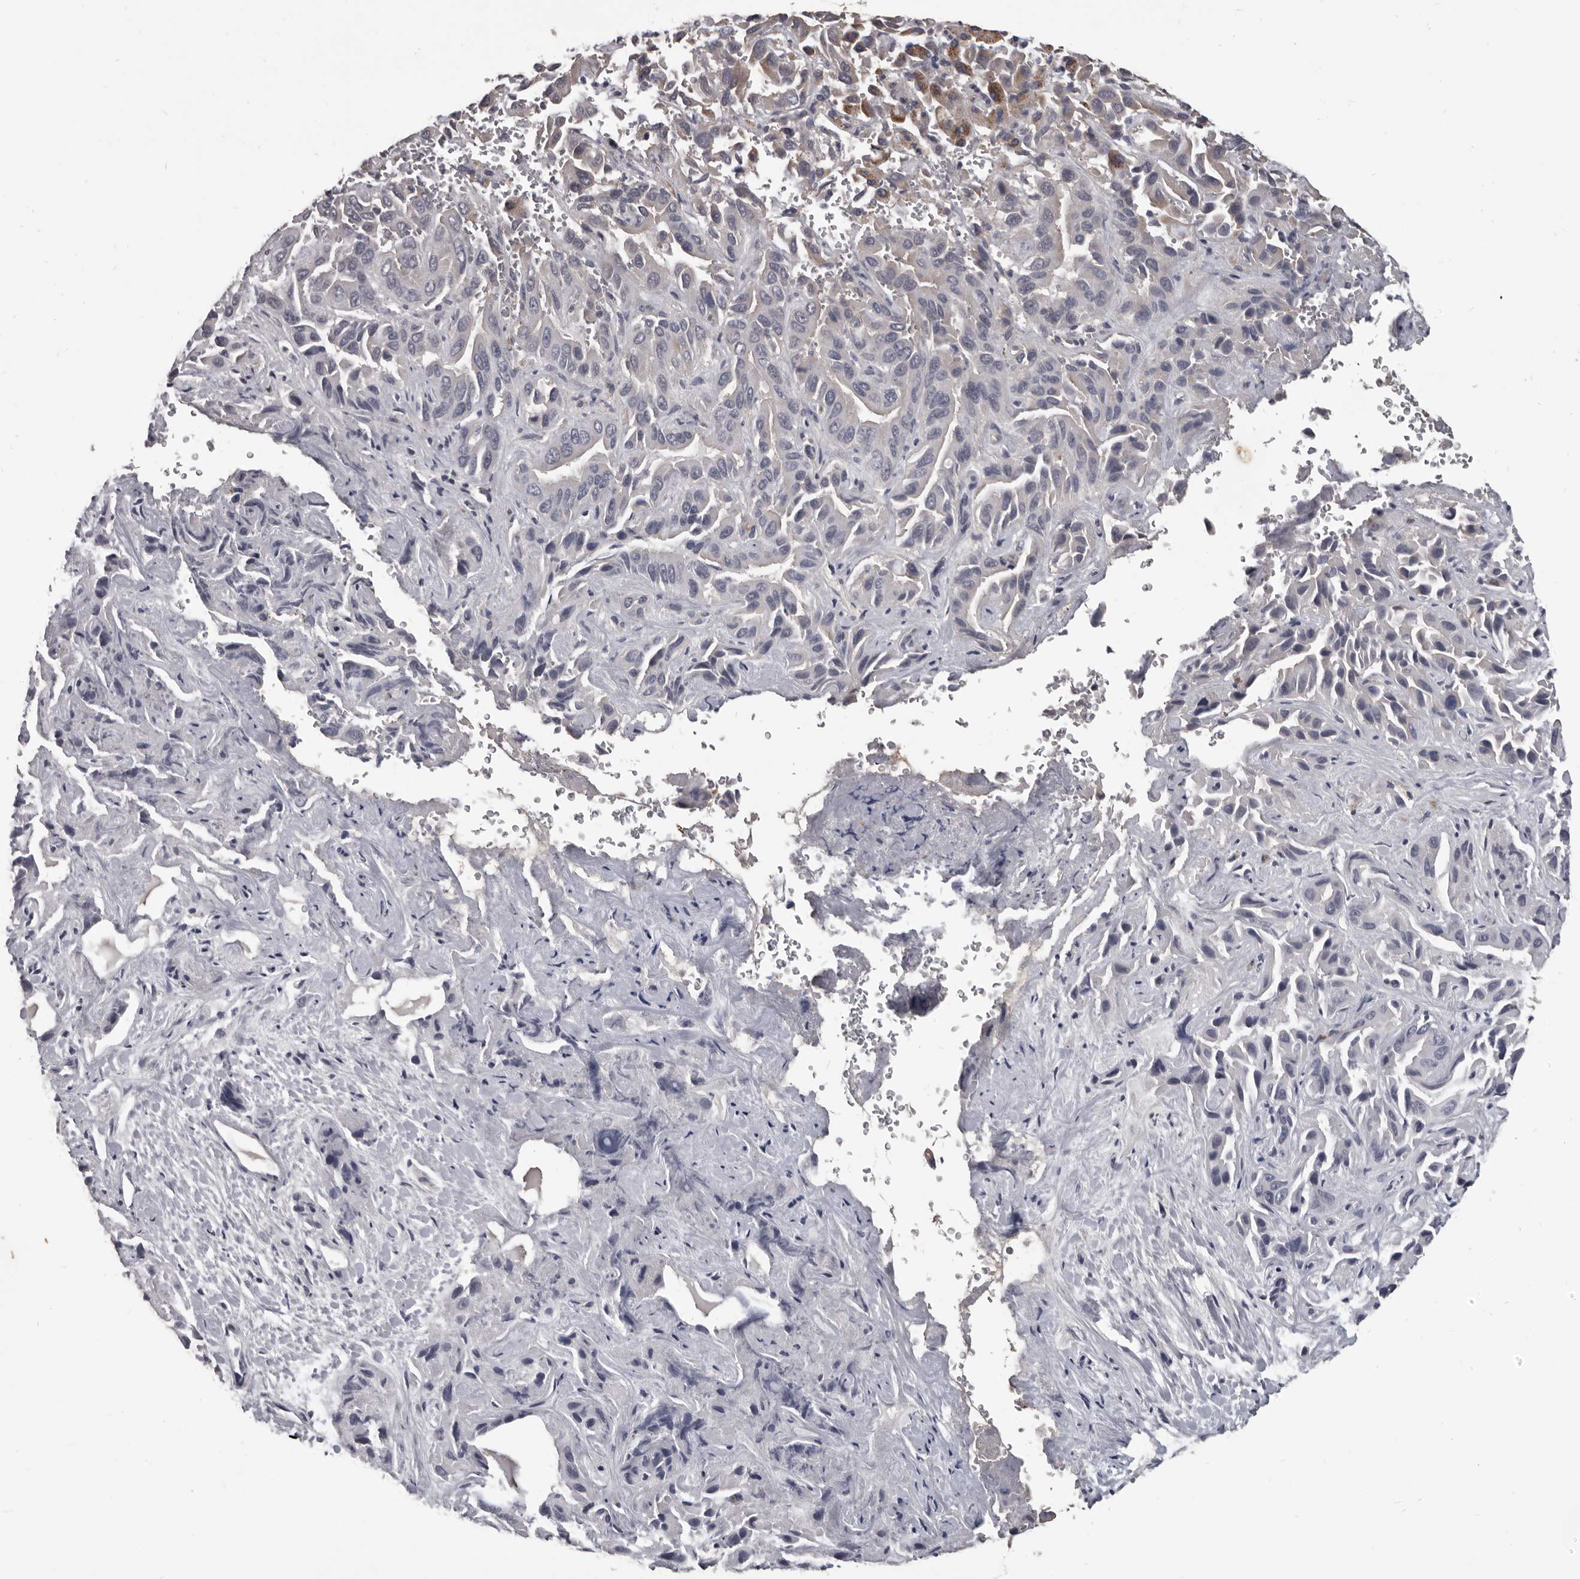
{"staining": {"intensity": "weak", "quantity": "<25%", "location": "cytoplasmic/membranous"}, "tissue": "liver cancer", "cell_type": "Tumor cells", "image_type": "cancer", "snomed": [{"axis": "morphology", "description": "Cholangiocarcinoma"}, {"axis": "topography", "description": "Liver"}], "caption": "Immunohistochemical staining of cholangiocarcinoma (liver) exhibits no significant positivity in tumor cells.", "gene": "ALDH5A1", "patient": {"sex": "female", "age": 52}}